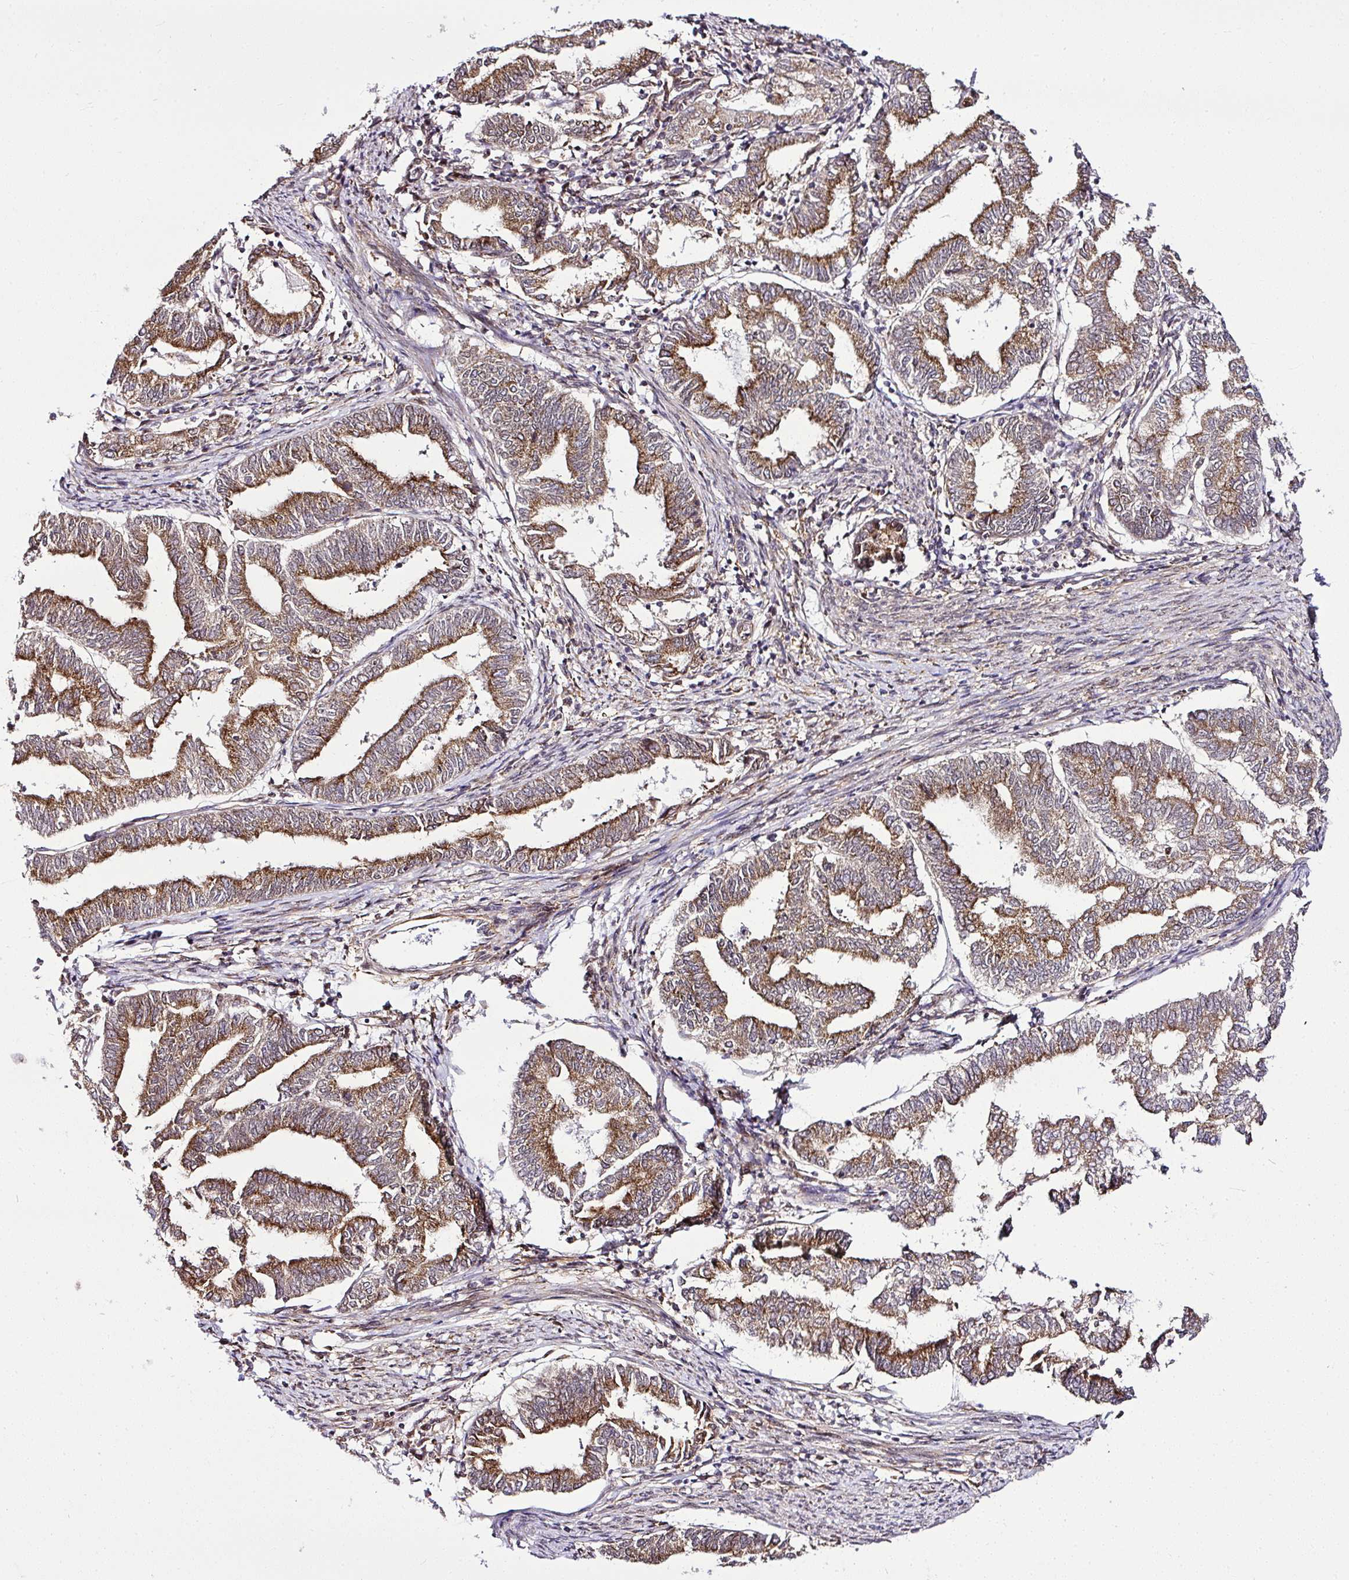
{"staining": {"intensity": "moderate", "quantity": ">75%", "location": "cytoplasmic/membranous"}, "tissue": "endometrial cancer", "cell_type": "Tumor cells", "image_type": "cancer", "snomed": [{"axis": "morphology", "description": "Adenocarcinoma, NOS"}, {"axis": "topography", "description": "Endometrium"}], "caption": "The photomicrograph reveals immunohistochemical staining of endometrial cancer. There is moderate cytoplasmic/membranous positivity is present in approximately >75% of tumor cells. The staining was performed using DAB (3,3'-diaminobenzidine) to visualize the protein expression in brown, while the nuclei were stained in blue with hematoxylin (Magnification: 20x).", "gene": "FAM153A", "patient": {"sex": "female", "age": 79}}